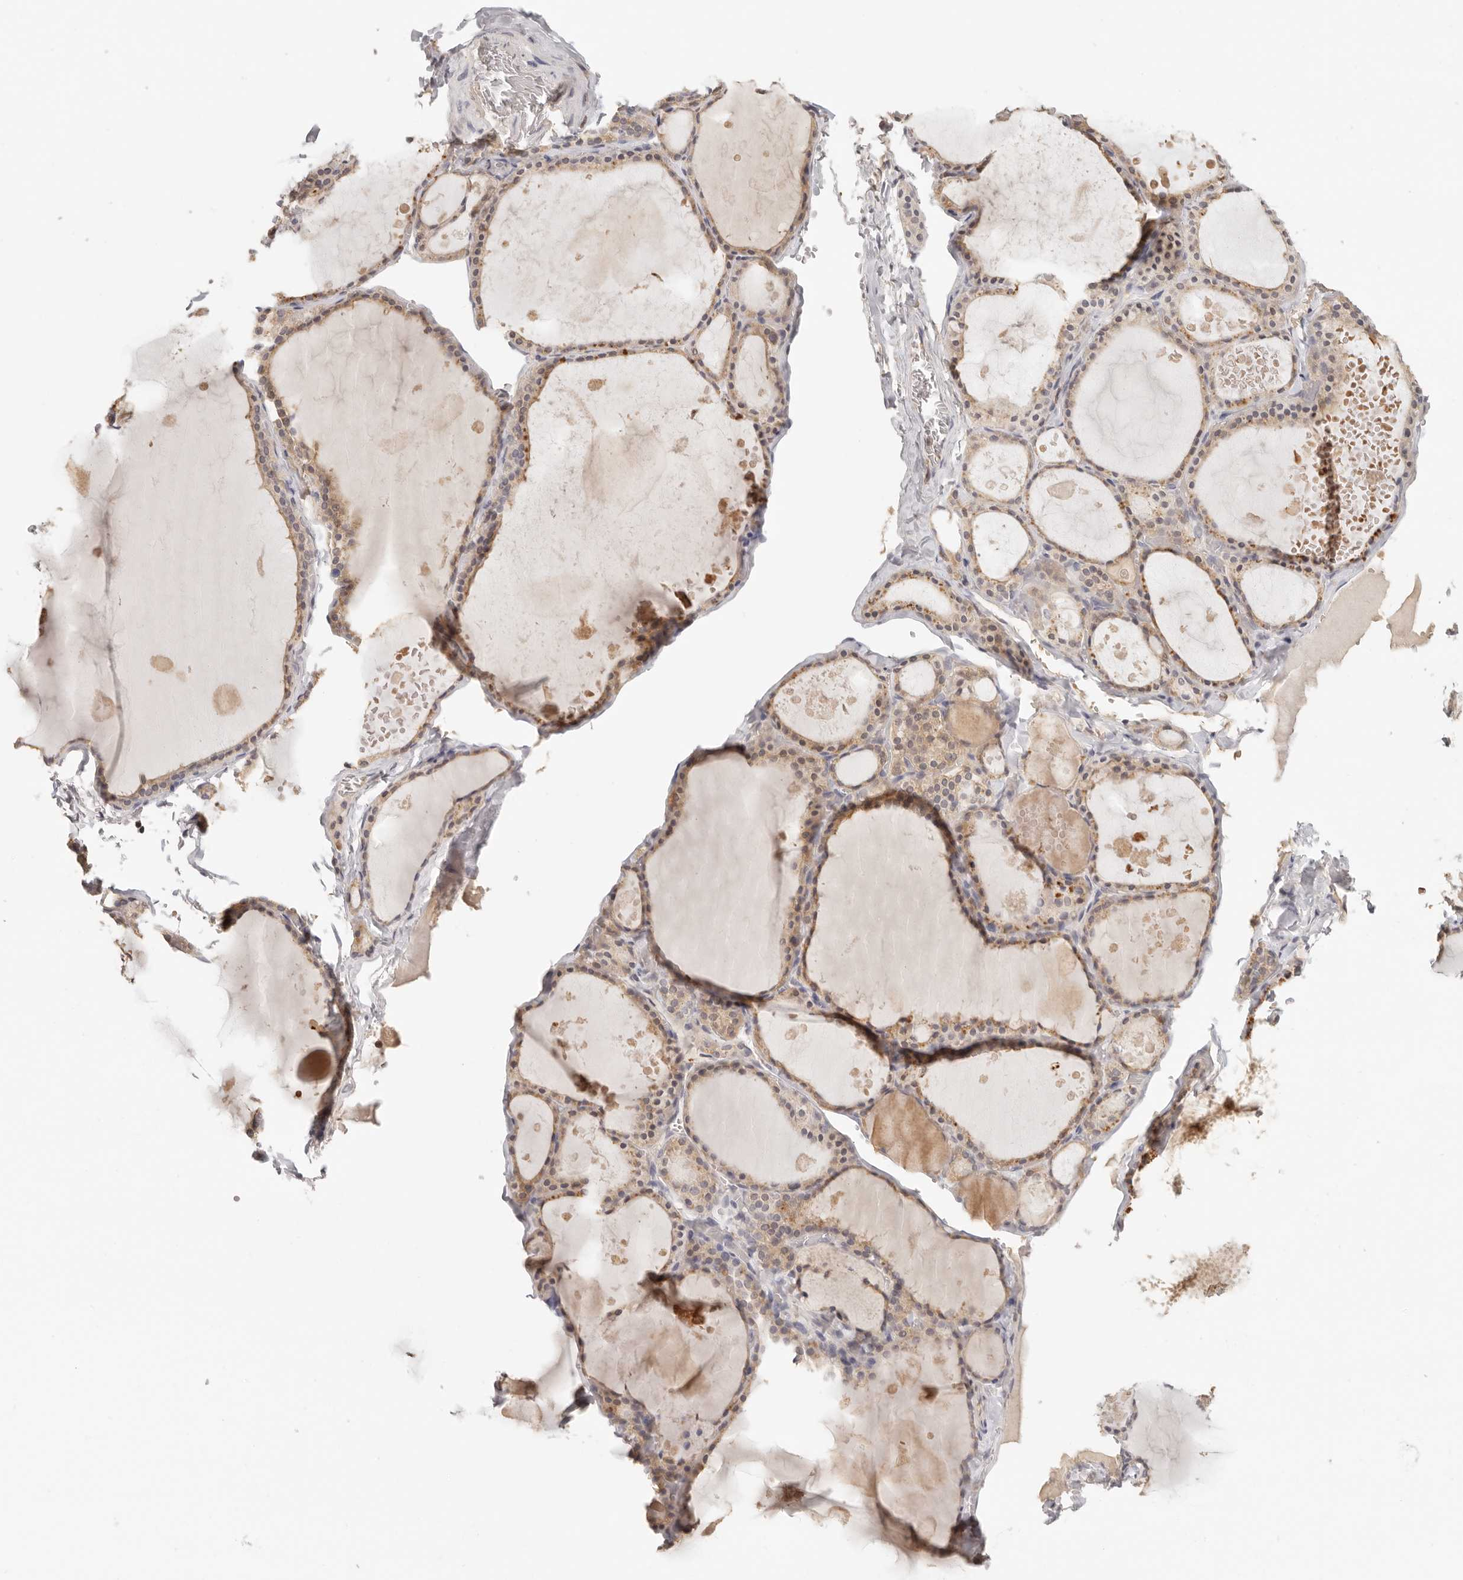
{"staining": {"intensity": "moderate", "quantity": ">75%", "location": "cytoplasmic/membranous"}, "tissue": "thyroid gland", "cell_type": "Glandular cells", "image_type": "normal", "snomed": [{"axis": "morphology", "description": "Normal tissue, NOS"}, {"axis": "topography", "description": "Thyroid gland"}], "caption": "Approximately >75% of glandular cells in normal thyroid gland show moderate cytoplasmic/membranous protein staining as visualized by brown immunohistochemical staining.", "gene": "CSK", "patient": {"sex": "male", "age": 56}}